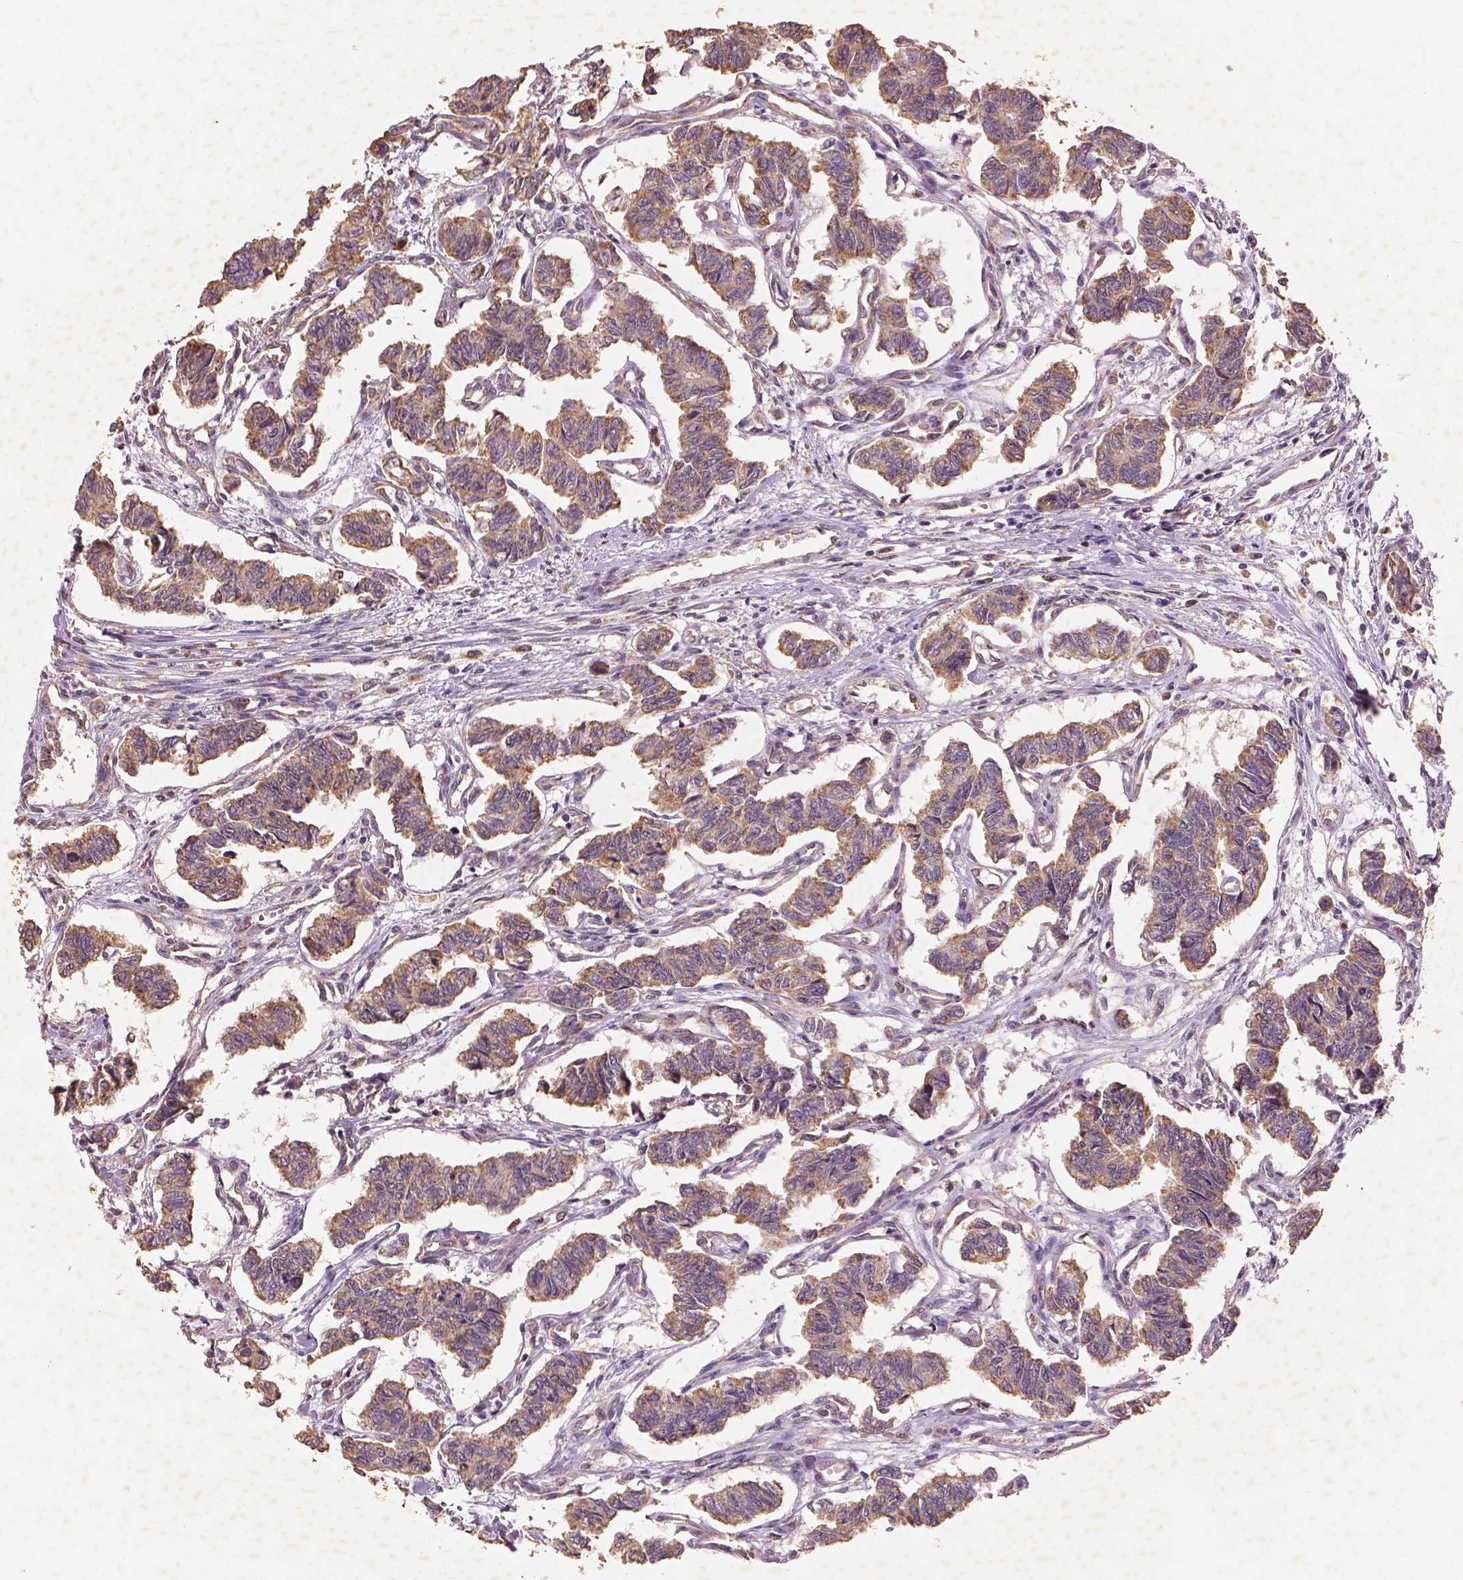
{"staining": {"intensity": "moderate", "quantity": ">75%", "location": "cytoplasmic/membranous"}, "tissue": "carcinoid", "cell_type": "Tumor cells", "image_type": "cancer", "snomed": [{"axis": "morphology", "description": "Carcinoid, malignant, NOS"}, {"axis": "topography", "description": "Kidney"}], "caption": "Immunohistochemistry staining of malignant carcinoid, which shows medium levels of moderate cytoplasmic/membranous expression in about >75% of tumor cells indicating moderate cytoplasmic/membranous protein positivity. The staining was performed using DAB (brown) for protein detection and nuclei were counterstained in hematoxylin (blue).", "gene": "AP2B1", "patient": {"sex": "female", "age": 41}}